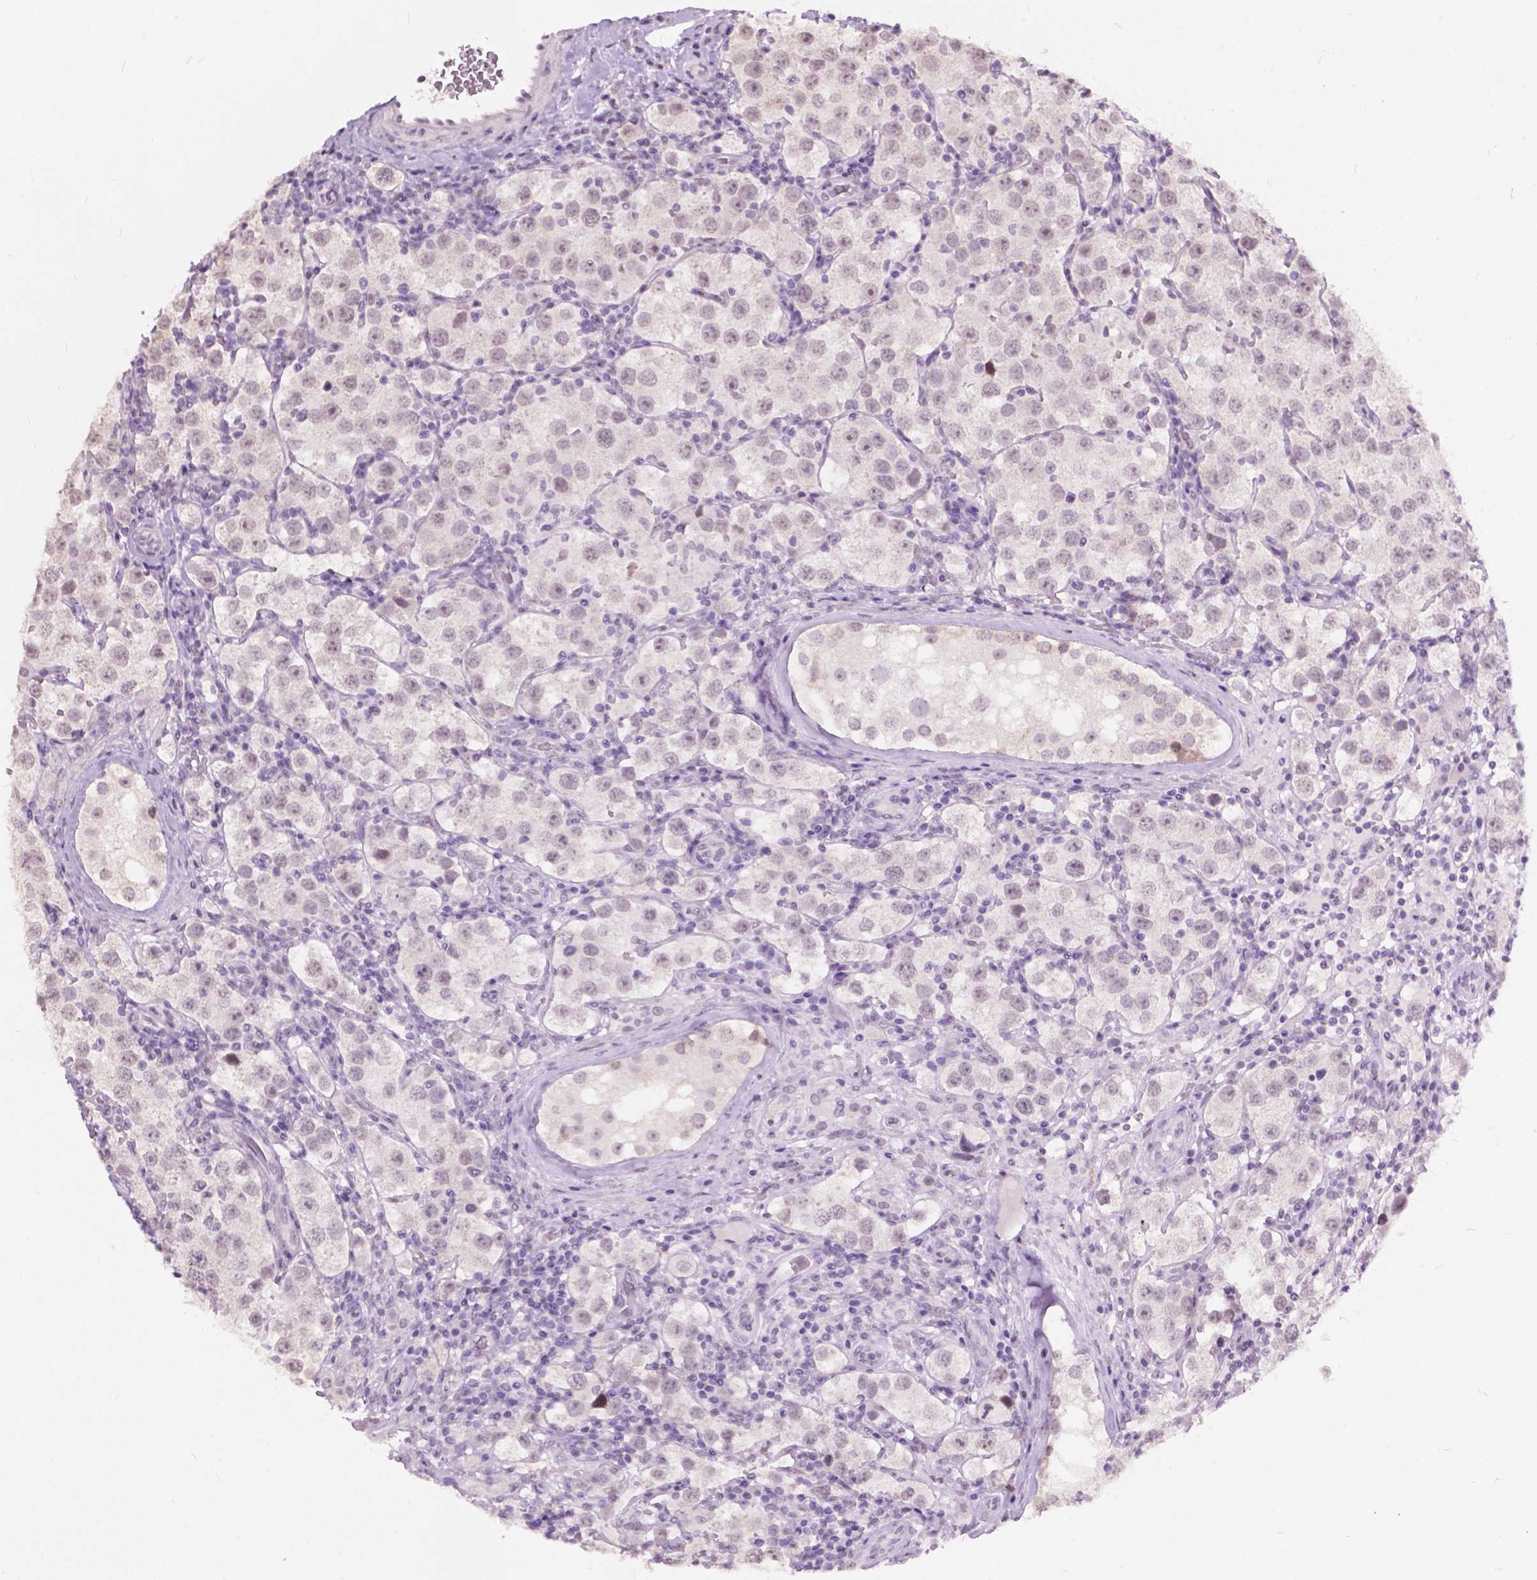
{"staining": {"intensity": "negative", "quantity": "none", "location": "none"}, "tissue": "testis cancer", "cell_type": "Tumor cells", "image_type": "cancer", "snomed": [{"axis": "morphology", "description": "Seminoma, NOS"}, {"axis": "topography", "description": "Testis"}], "caption": "DAB (3,3'-diaminobenzidine) immunohistochemical staining of human testis cancer (seminoma) demonstrates no significant expression in tumor cells.", "gene": "GPR37L1", "patient": {"sex": "male", "age": 37}}